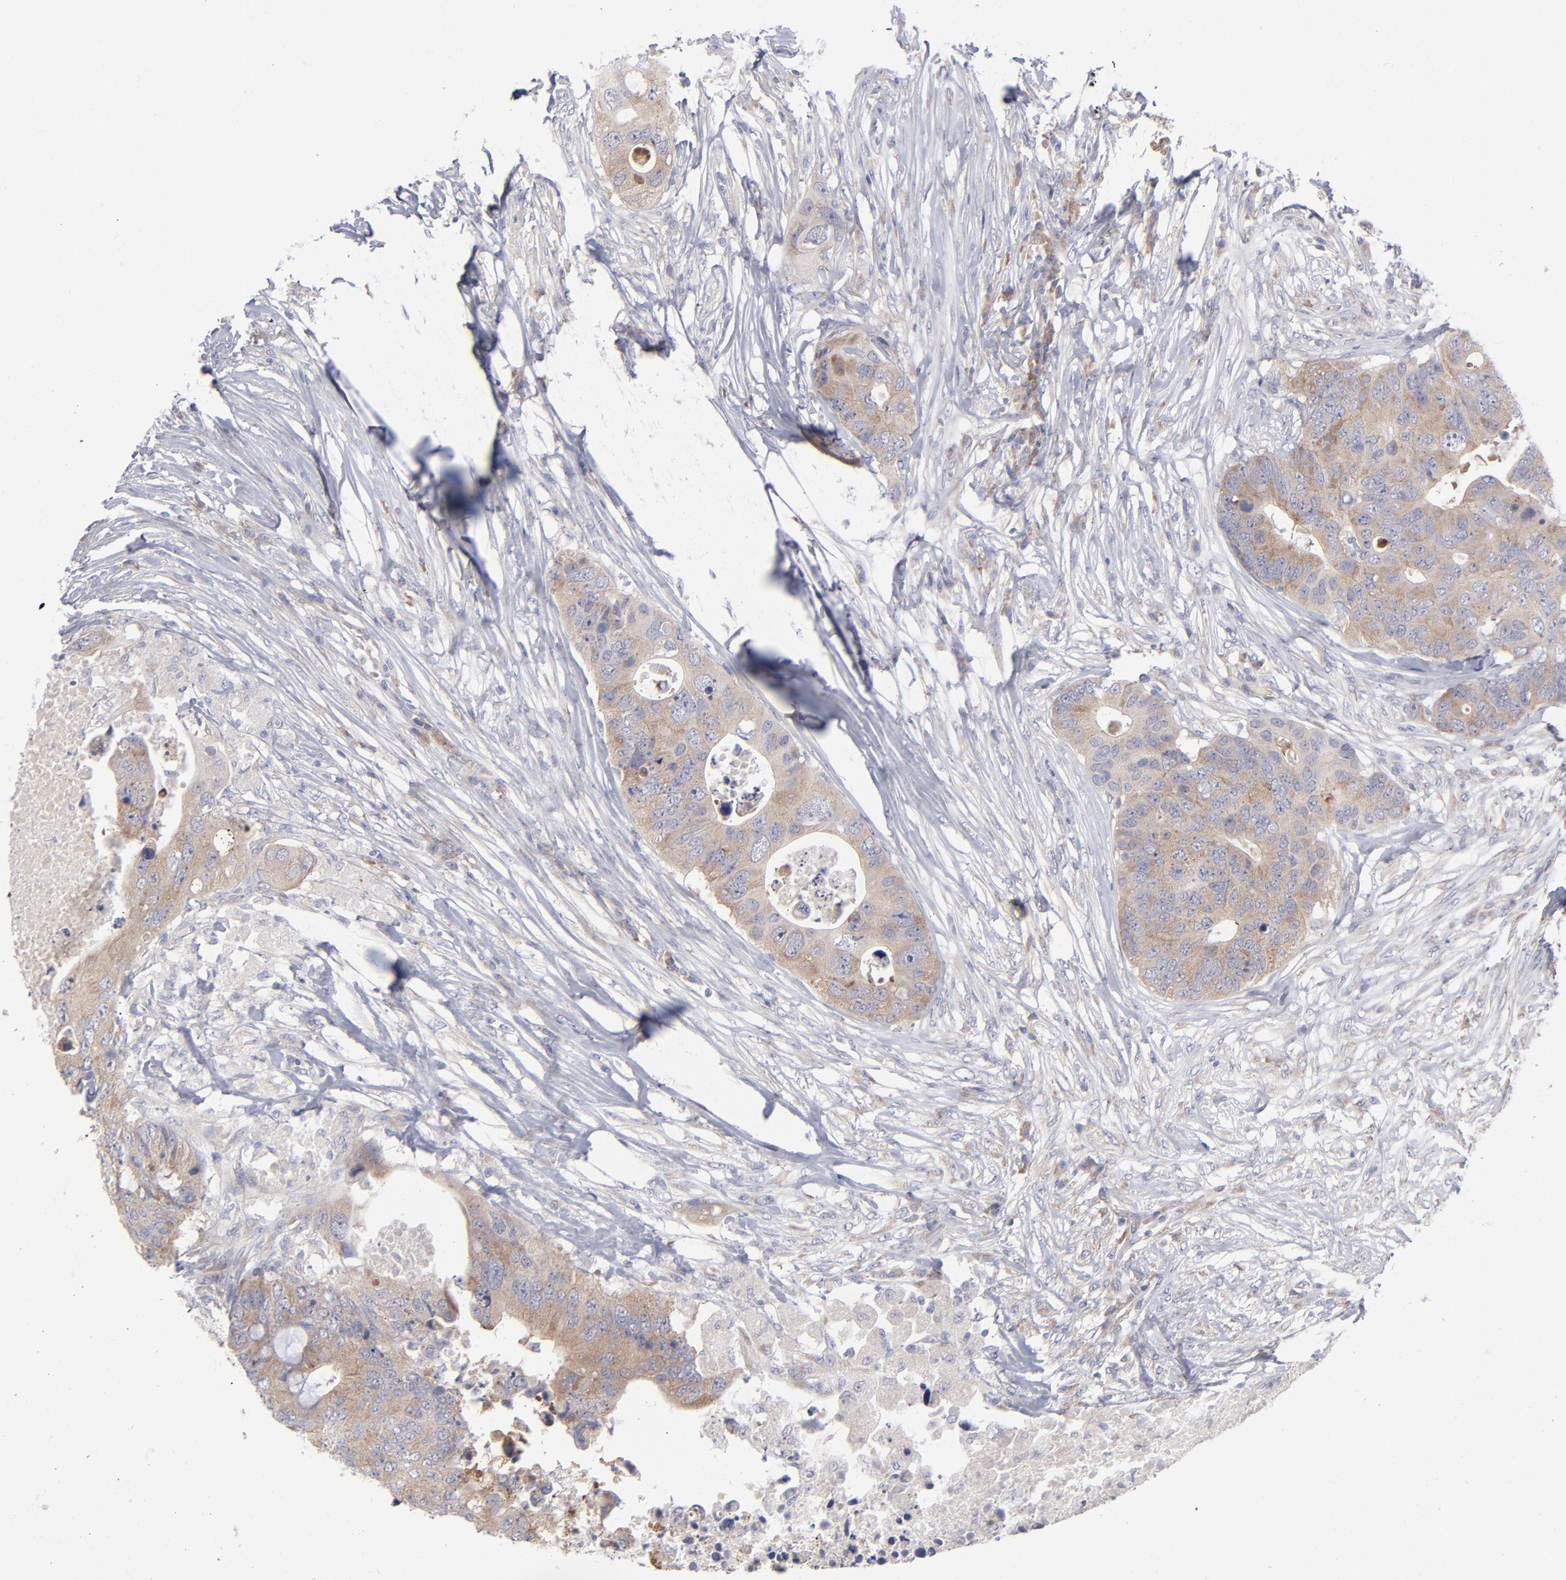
{"staining": {"intensity": "weak", "quantity": ">75%", "location": "cytoplasmic/membranous"}, "tissue": "colorectal cancer", "cell_type": "Tumor cells", "image_type": "cancer", "snomed": [{"axis": "morphology", "description": "Adenocarcinoma, NOS"}, {"axis": "topography", "description": "Colon"}], "caption": "A photomicrograph showing weak cytoplasmic/membranous staining in approximately >75% of tumor cells in colorectal cancer, as visualized by brown immunohistochemical staining.", "gene": "RPS24", "patient": {"sex": "male", "age": 71}}